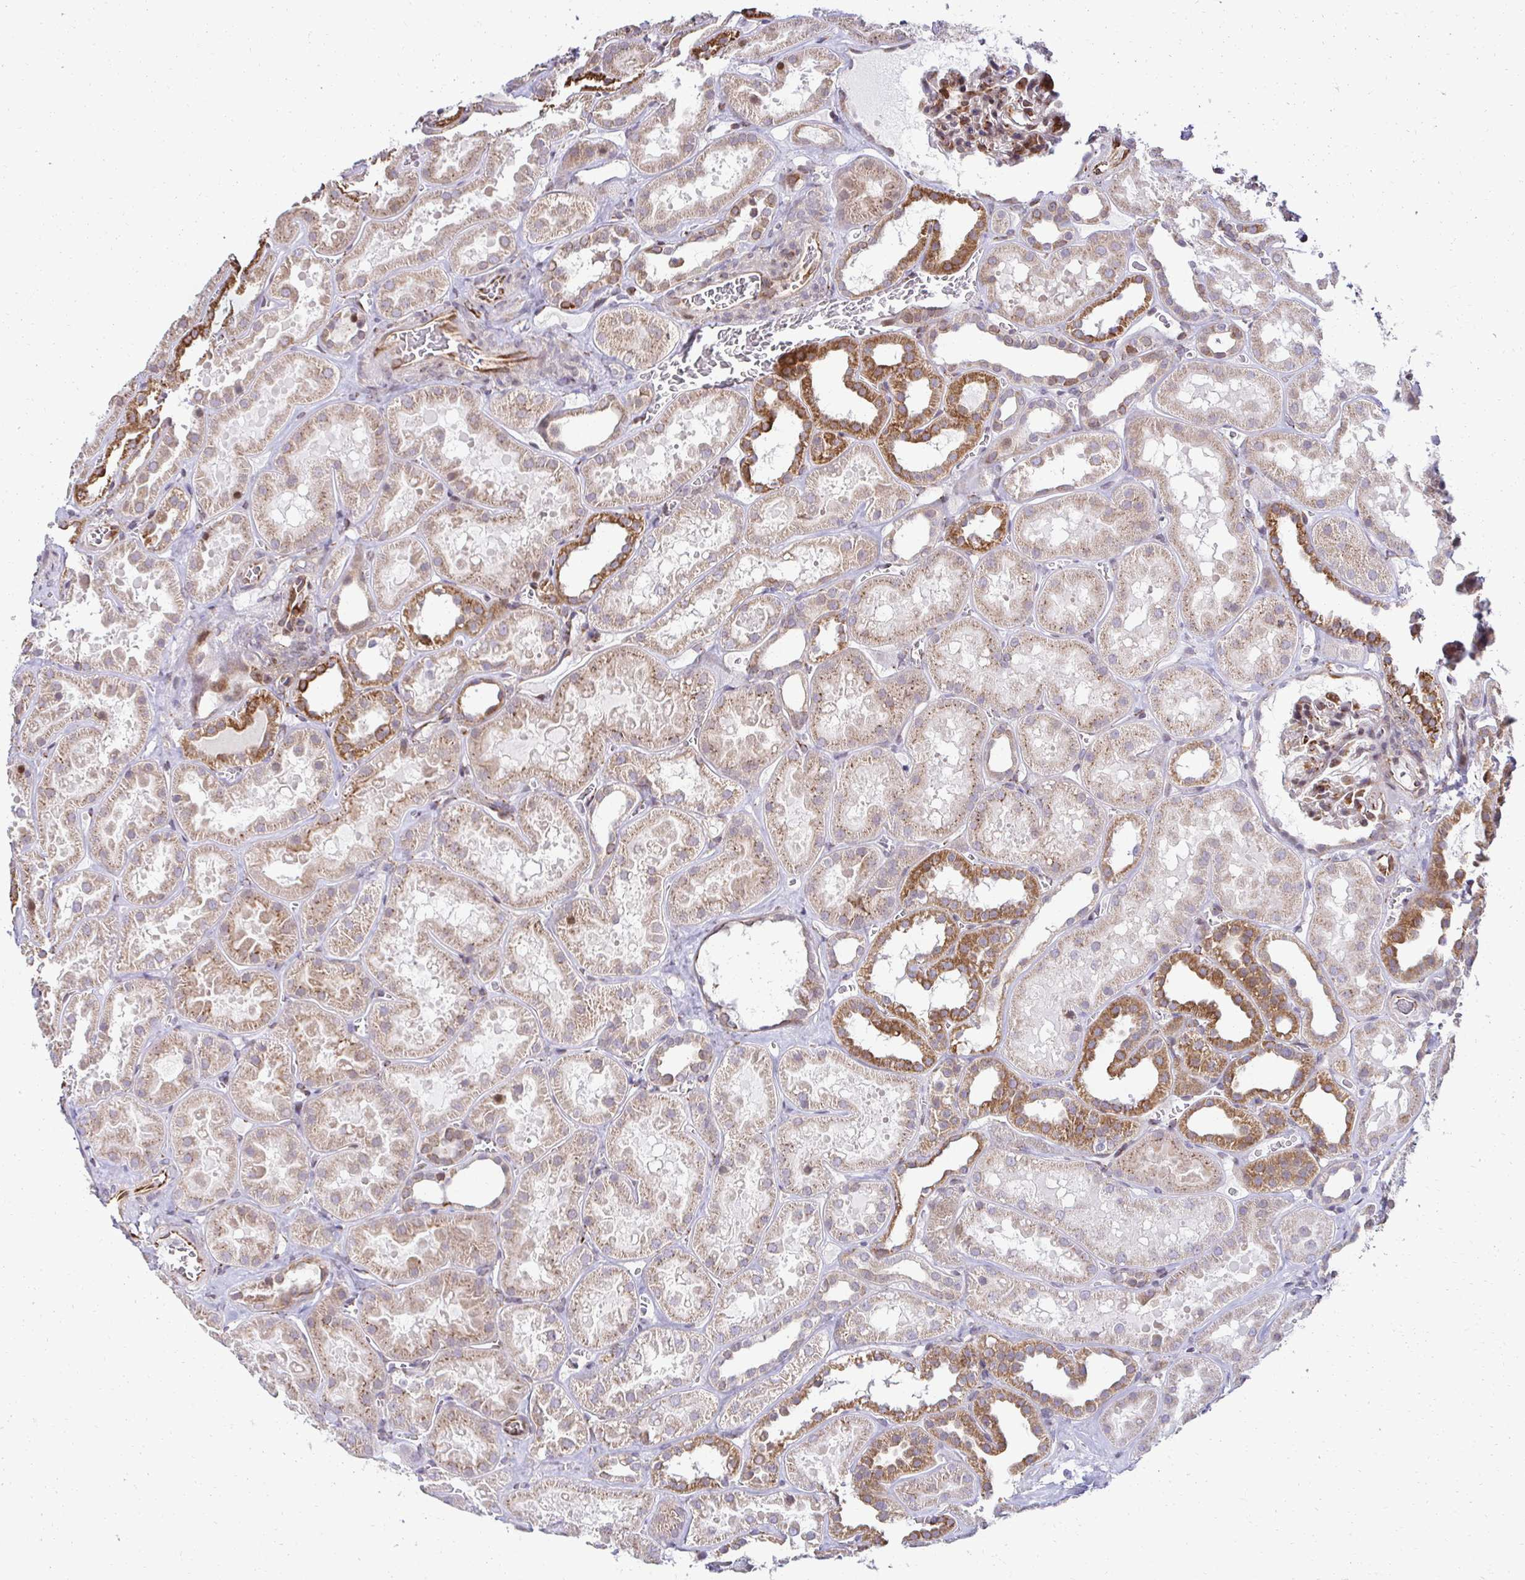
{"staining": {"intensity": "moderate", "quantity": ">75%", "location": "cytoplasmic/membranous"}, "tissue": "kidney", "cell_type": "Cells in glomeruli", "image_type": "normal", "snomed": [{"axis": "morphology", "description": "Normal tissue, NOS"}, {"axis": "topography", "description": "Kidney"}], "caption": "Cells in glomeruli demonstrate medium levels of moderate cytoplasmic/membranous positivity in about >75% of cells in unremarkable kidney. Nuclei are stained in blue.", "gene": "HPS1", "patient": {"sex": "female", "age": 41}}